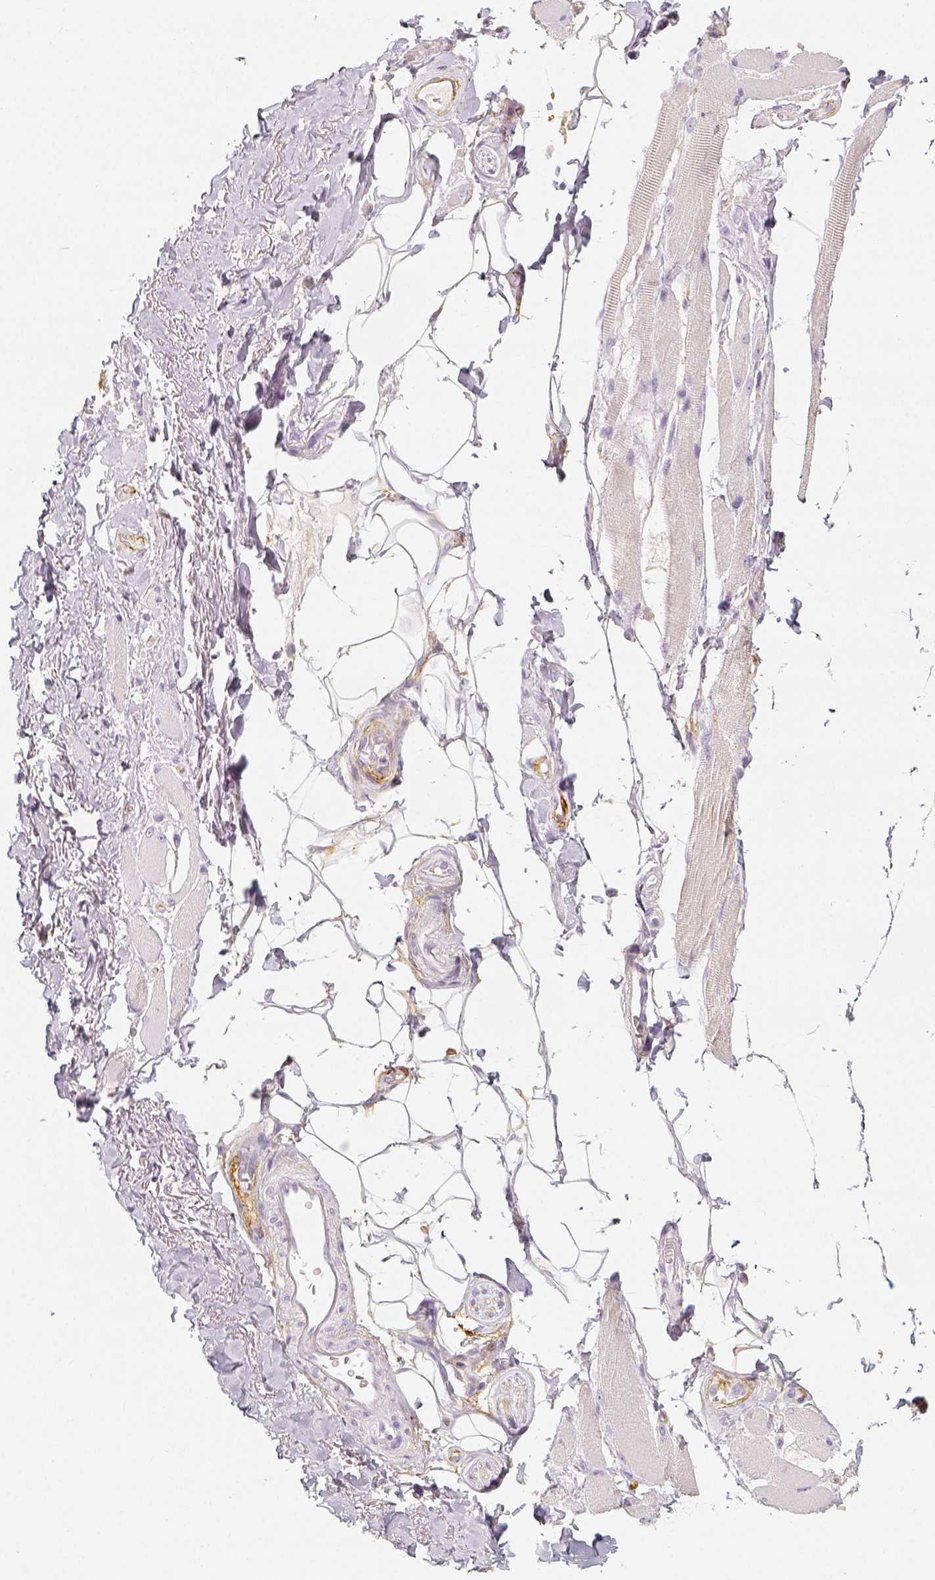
{"staining": {"intensity": "negative", "quantity": "none", "location": "none"}, "tissue": "skeletal muscle", "cell_type": "Myocytes", "image_type": "normal", "snomed": [{"axis": "morphology", "description": "Normal tissue, NOS"}, {"axis": "topography", "description": "Skeletal muscle"}, {"axis": "topography", "description": "Anal"}, {"axis": "topography", "description": "Peripheral nerve tissue"}], "caption": "Immunohistochemistry (IHC) image of benign skeletal muscle: skeletal muscle stained with DAB reveals no significant protein positivity in myocytes. (Stains: DAB (3,3'-diaminobenzidine) IHC with hematoxylin counter stain, Microscopy: brightfield microscopy at high magnification).", "gene": "THY1", "patient": {"sex": "male", "age": 53}}